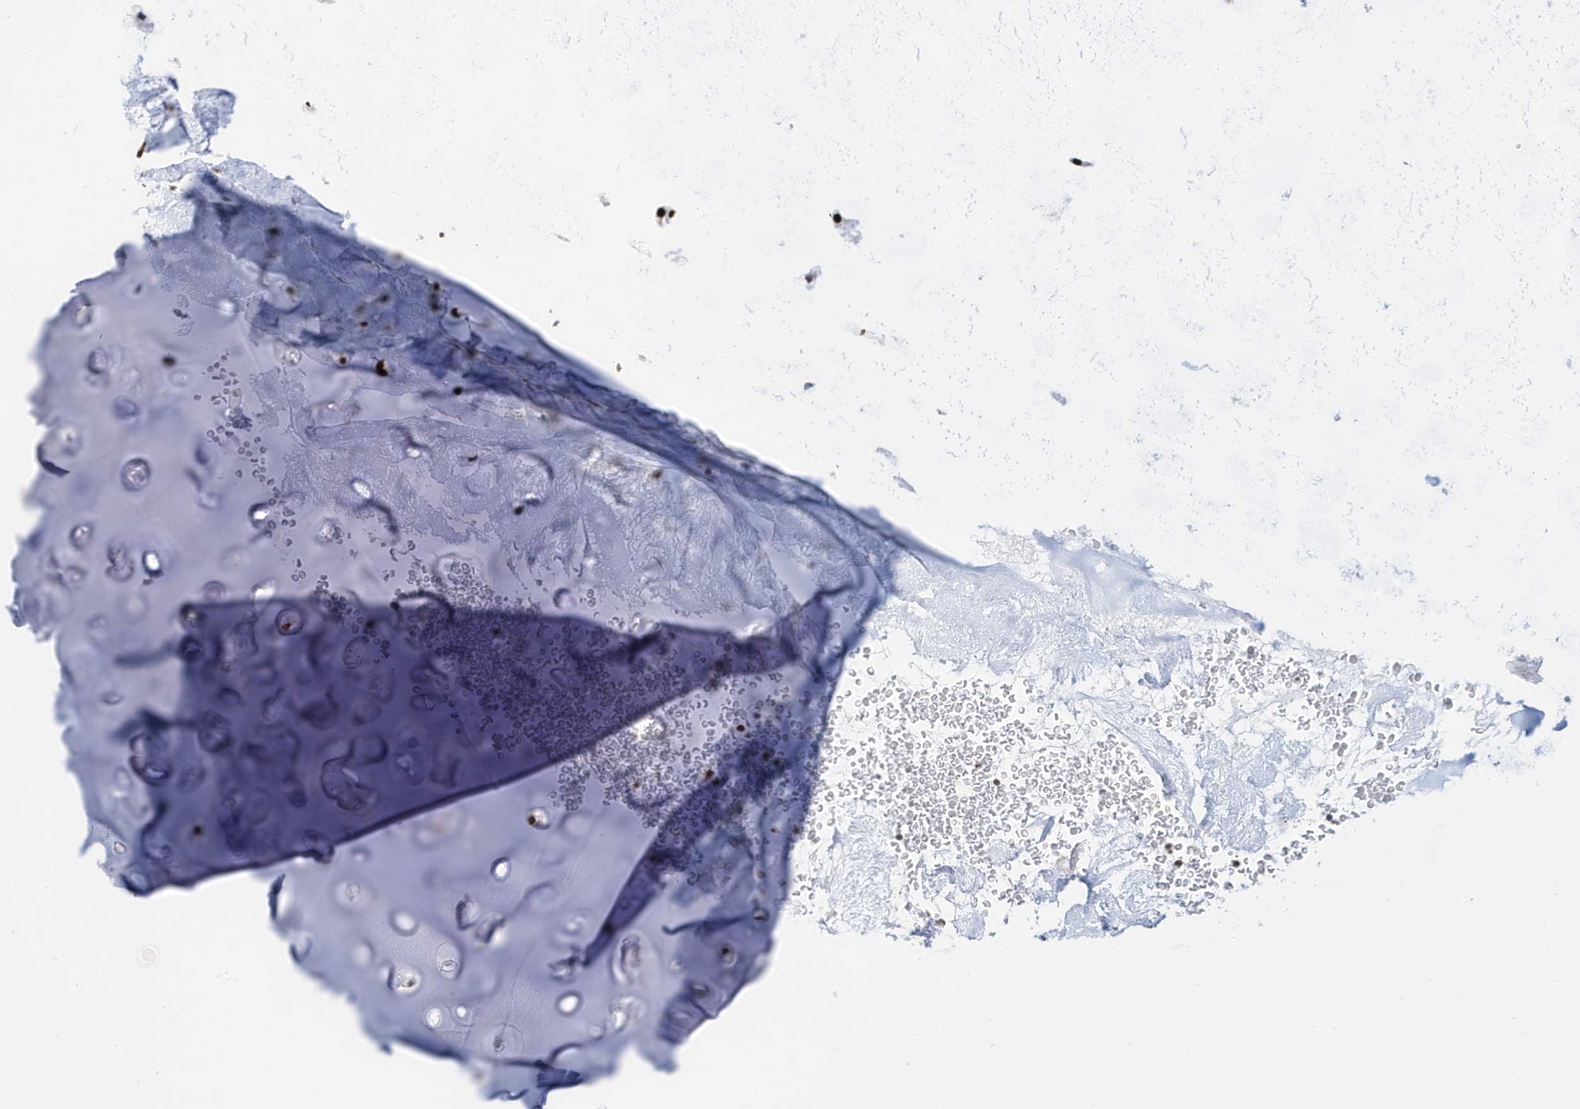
{"staining": {"intensity": "strong", "quantity": "<25%", "location": "cytoplasmic/membranous"}, "tissue": "adipose tissue", "cell_type": "Adipocytes", "image_type": "normal", "snomed": [{"axis": "morphology", "description": "Normal tissue, NOS"}, {"axis": "morphology", "description": "Squamous cell carcinoma, NOS"}, {"axis": "topography", "description": "Lymph node"}, {"axis": "topography", "description": "Bronchus"}, {"axis": "topography", "description": "Lung"}], "caption": "IHC histopathology image of unremarkable adipose tissue stained for a protein (brown), which displays medium levels of strong cytoplasmic/membranous positivity in about <25% of adipocytes.", "gene": "PCYT1A", "patient": {"sex": "male", "age": 66}}